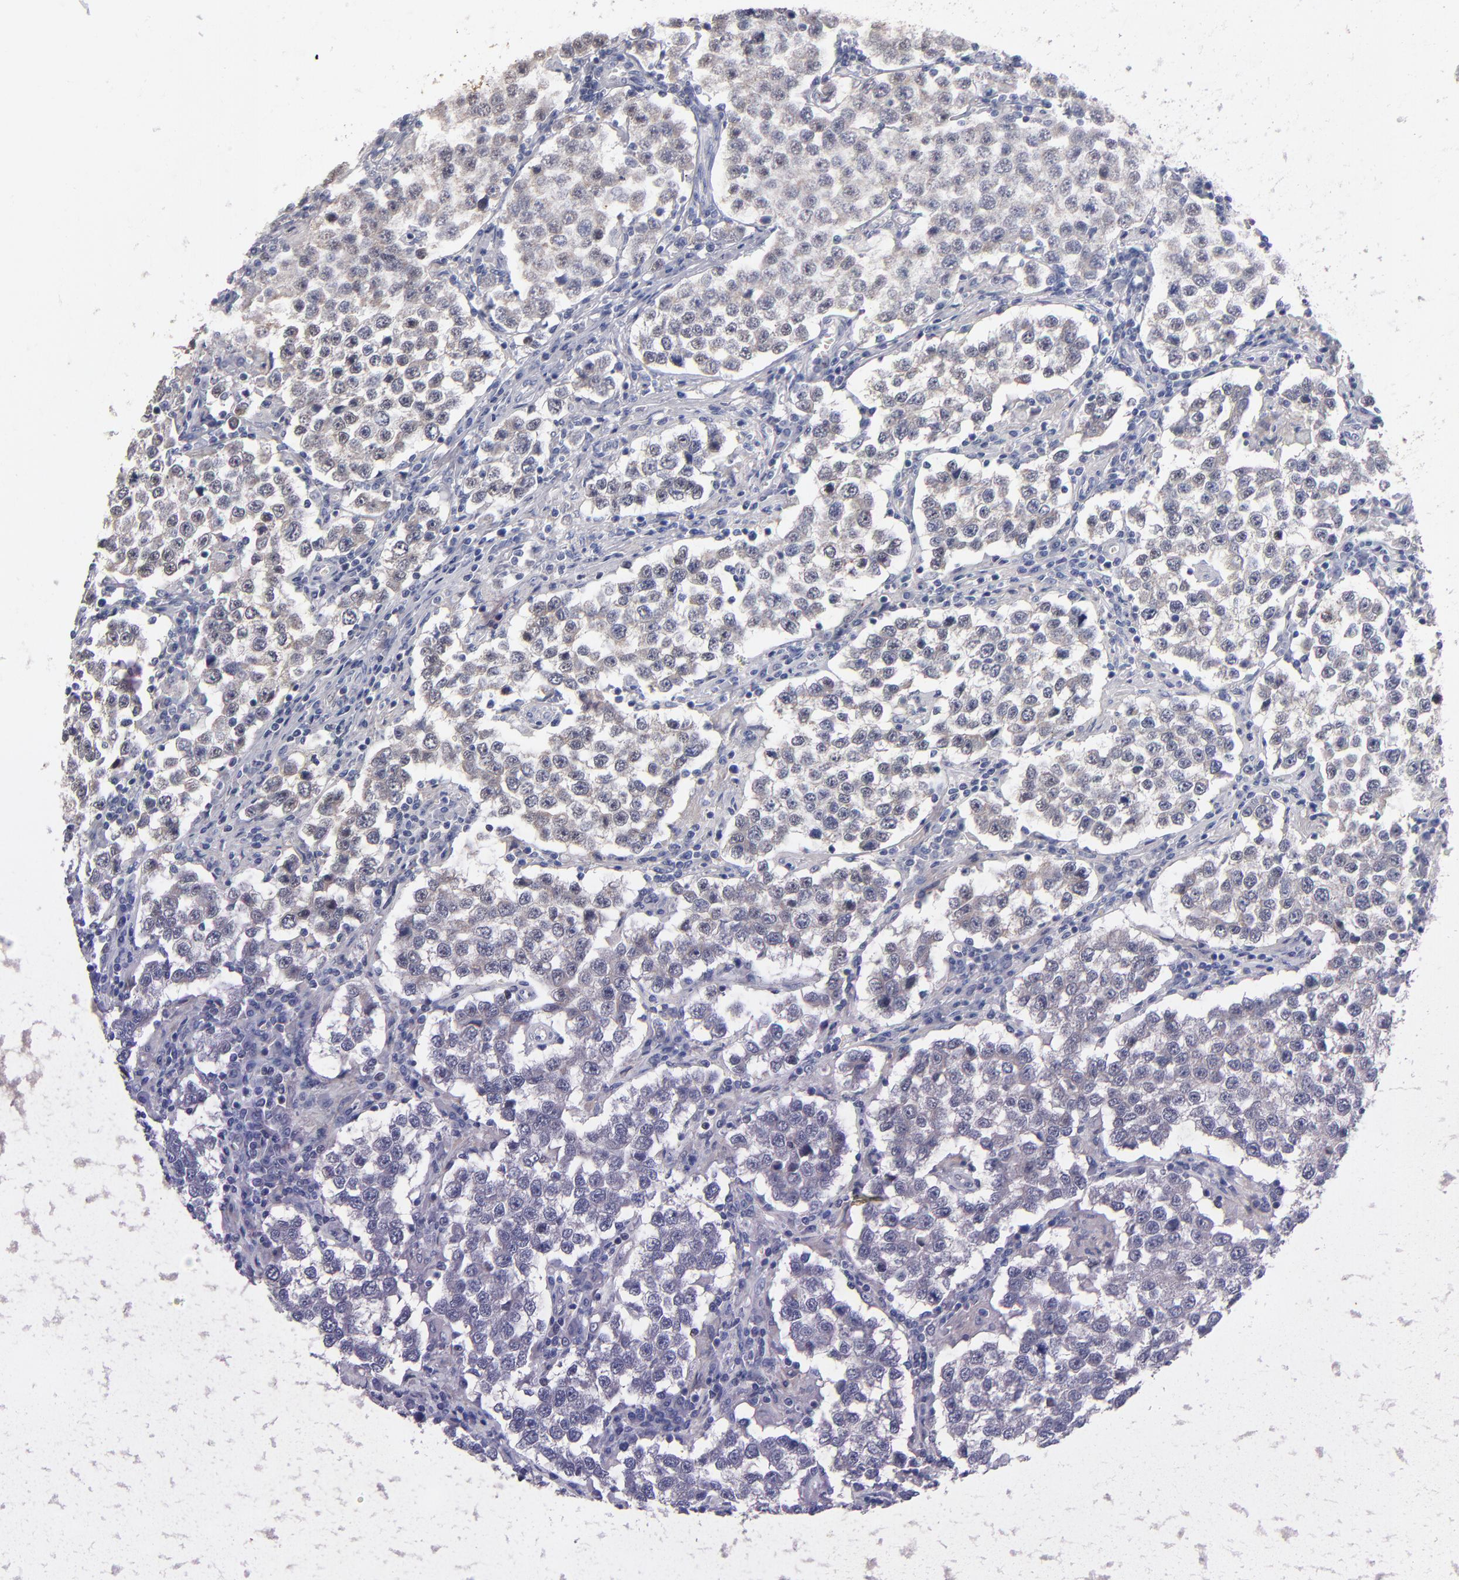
{"staining": {"intensity": "moderate", "quantity": "25%-75%", "location": "cytoplasmic/membranous"}, "tissue": "testis cancer", "cell_type": "Tumor cells", "image_type": "cancer", "snomed": [{"axis": "morphology", "description": "Seminoma, NOS"}, {"axis": "topography", "description": "Testis"}], "caption": "This is a micrograph of immunohistochemistry staining of testis cancer (seminoma), which shows moderate expression in the cytoplasmic/membranous of tumor cells.", "gene": "MN1", "patient": {"sex": "male", "age": 36}}